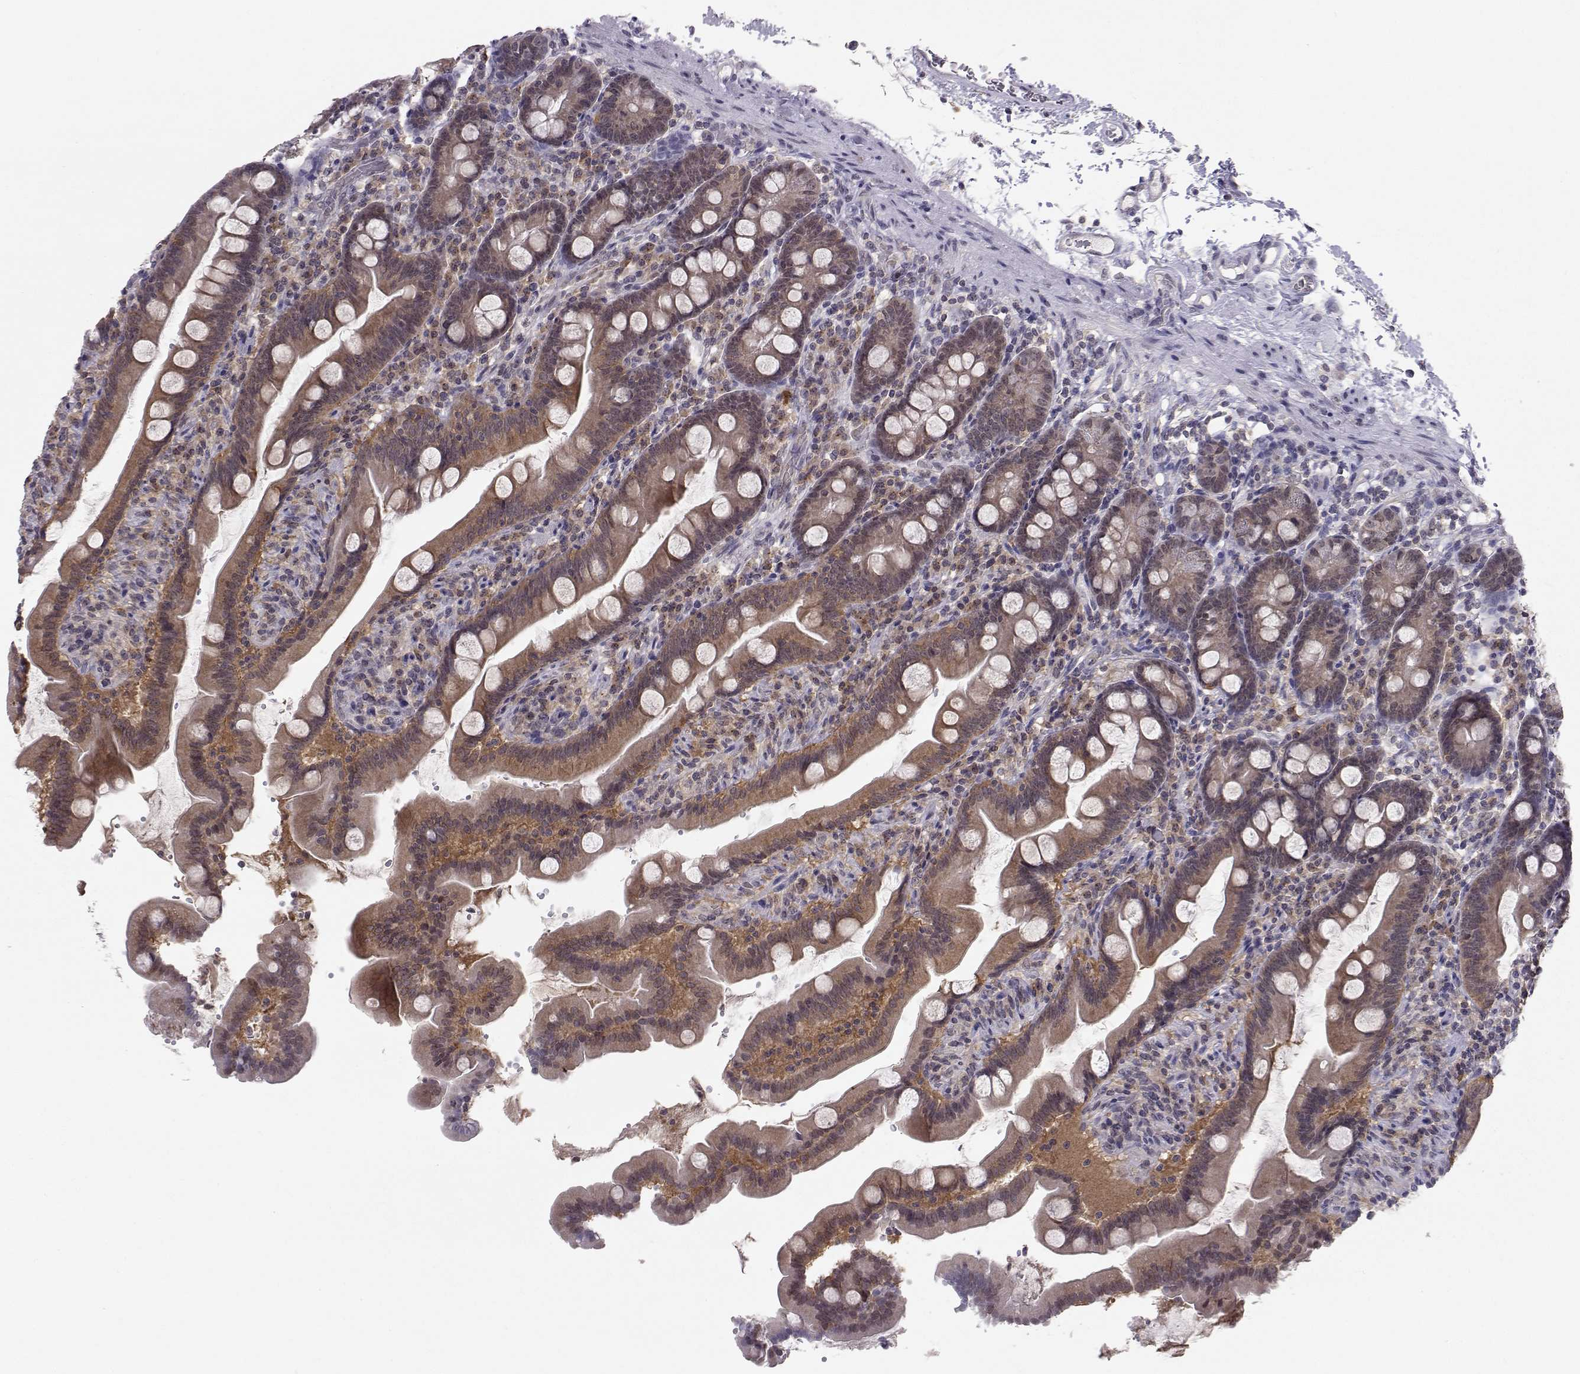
{"staining": {"intensity": "weak", "quantity": "25%-75%", "location": "cytoplasmic/membranous"}, "tissue": "small intestine", "cell_type": "Glandular cells", "image_type": "normal", "snomed": [{"axis": "morphology", "description": "Normal tissue, NOS"}, {"axis": "topography", "description": "Small intestine"}], "caption": "The immunohistochemical stain highlights weak cytoplasmic/membranous expression in glandular cells of normal small intestine. The protein of interest is shown in brown color, while the nuclei are stained blue.", "gene": "KIF13B", "patient": {"sex": "female", "age": 44}}